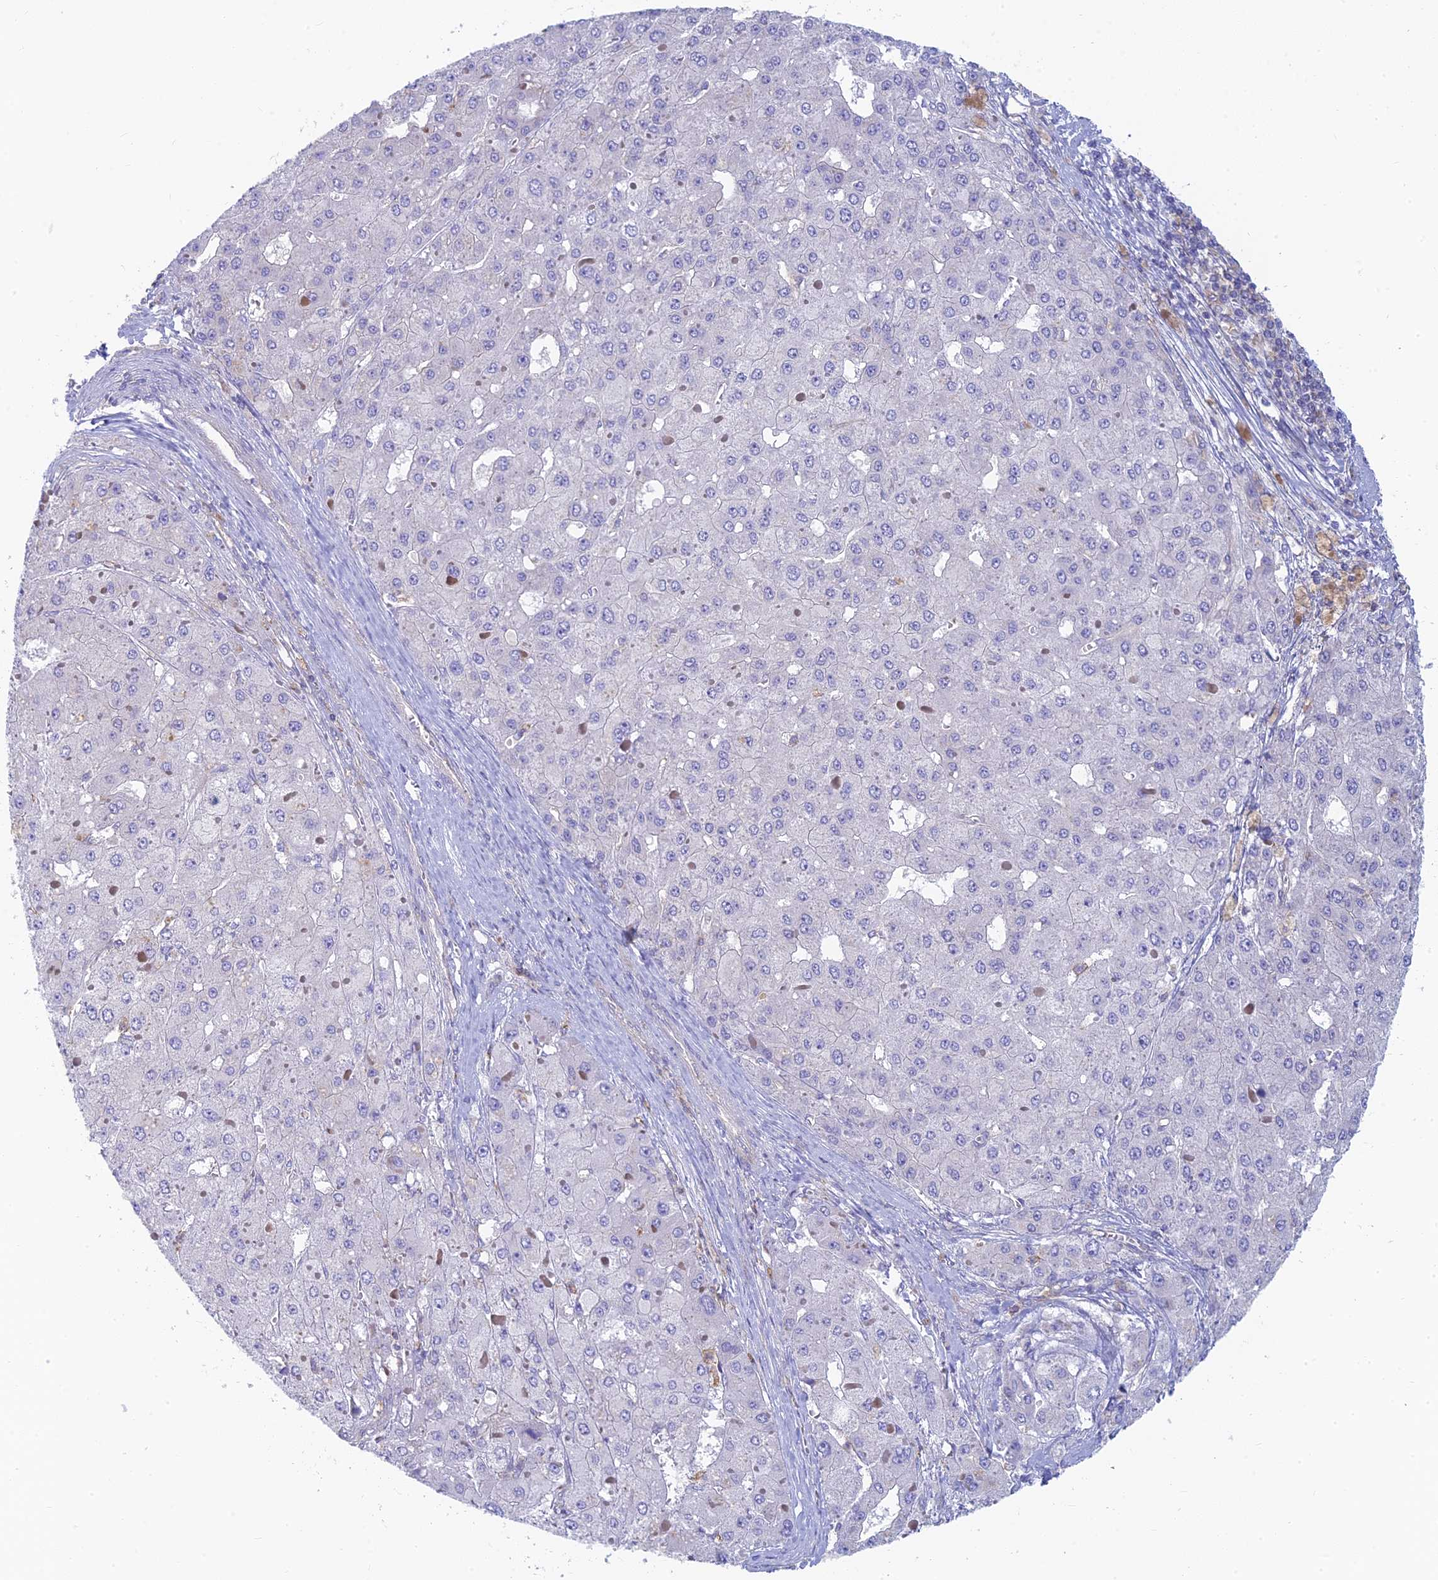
{"staining": {"intensity": "negative", "quantity": "none", "location": "none"}, "tissue": "liver cancer", "cell_type": "Tumor cells", "image_type": "cancer", "snomed": [{"axis": "morphology", "description": "Carcinoma, Hepatocellular, NOS"}, {"axis": "topography", "description": "Liver"}], "caption": "The IHC histopathology image has no significant expression in tumor cells of hepatocellular carcinoma (liver) tissue.", "gene": "STRN4", "patient": {"sex": "female", "age": 73}}